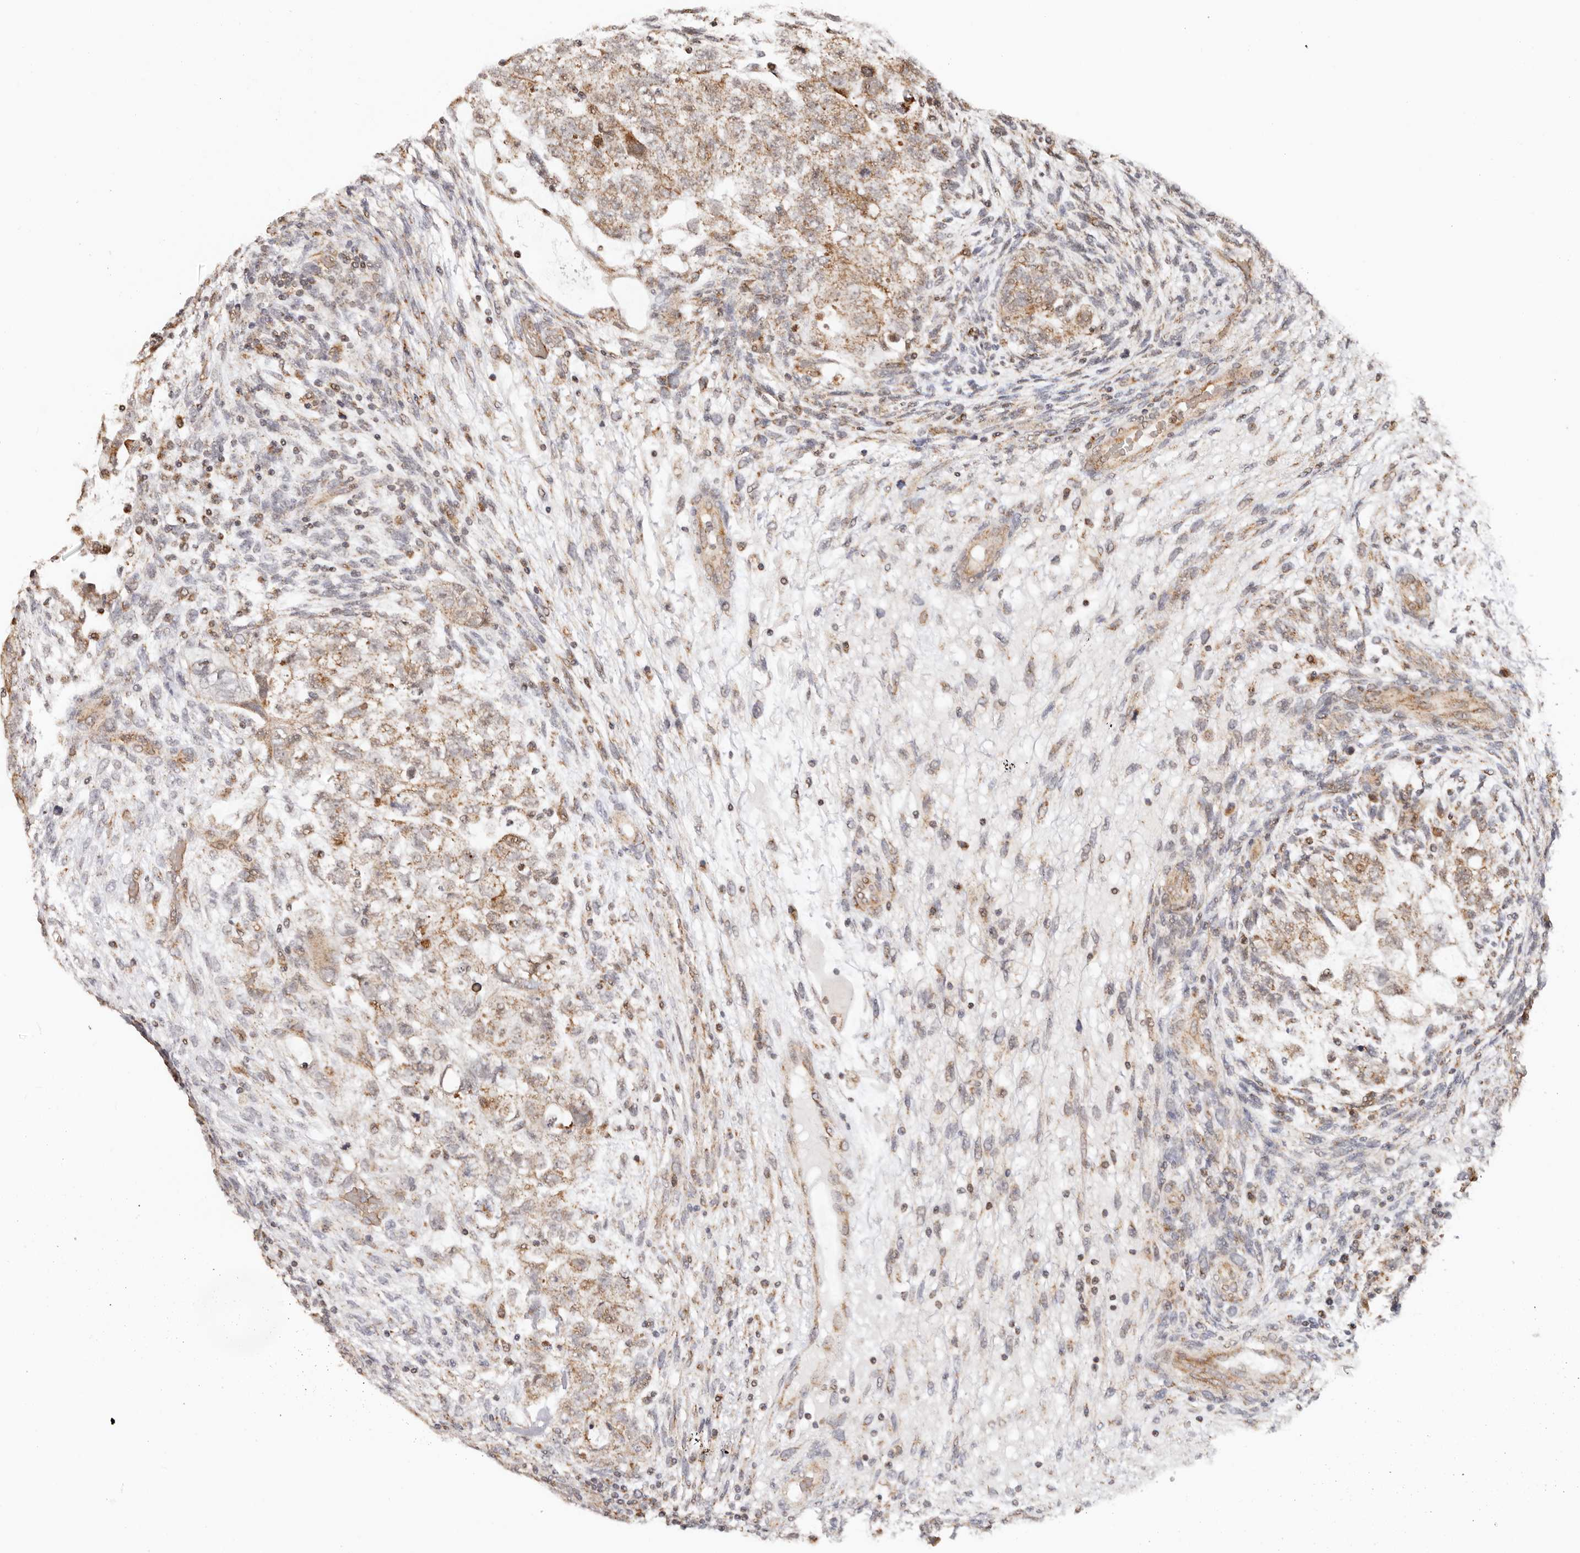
{"staining": {"intensity": "moderate", "quantity": ">75%", "location": "cytoplasmic/membranous"}, "tissue": "testis cancer", "cell_type": "Tumor cells", "image_type": "cancer", "snomed": [{"axis": "morphology", "description": "Carcinoma, Embryonal, NOS"}, {"axis": "topography", "description": "Testis"}], "caption": "Tumor cells display medium levels of moderate cytoplasmic/membranous staining in approximately >75% of cells in testis cancer (embryonal carcinoma).", "gene": "NDUFB11", "patient": {"sex": "male", "age": 36}}